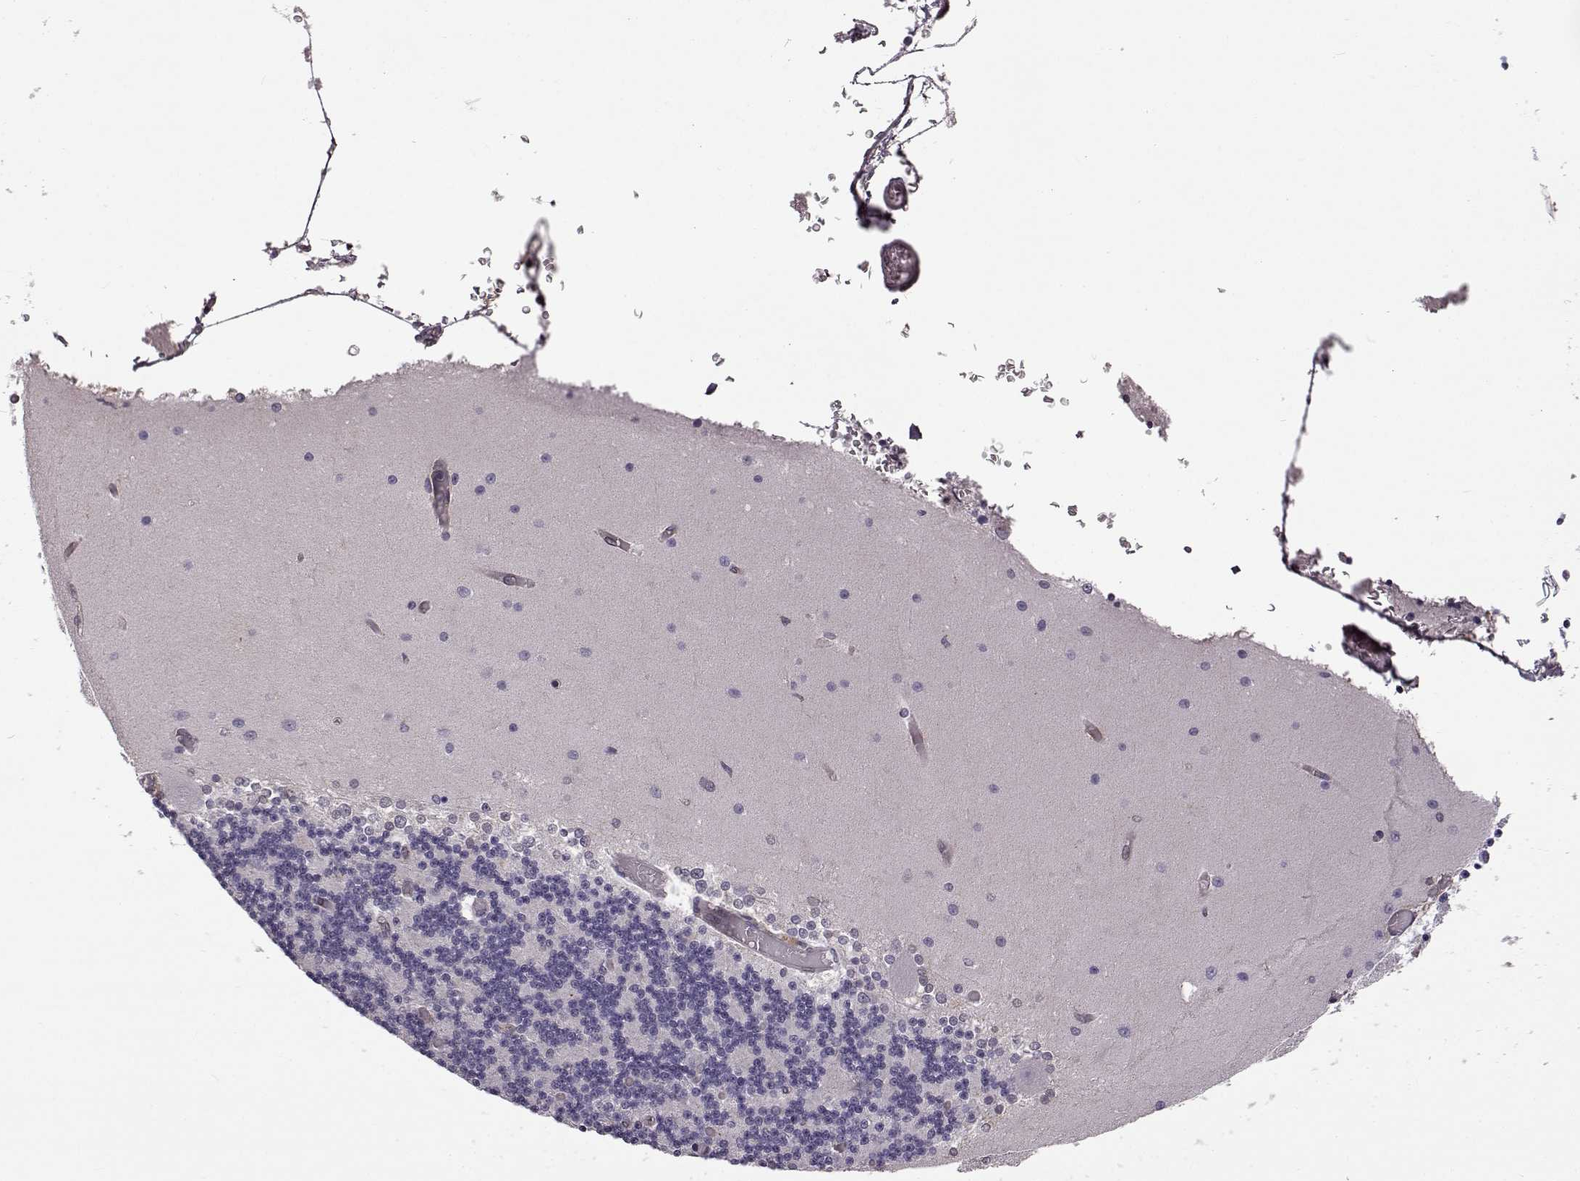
{"staining": {"intensity": "negative", "quantity": "none", "location": "none"}, "tissue": "cerebellum", "cell_type": "Cells in granular layer", "image_type": "normal", "snomed": [{"axis": "morphology", "description": "Normal tissue, NOS"}, {"axis": "topography", "description": "Cerebellum"}], "caption": "Immunohistochemistry image of benign cerebellum: cerebellum stained with DAB (3,3'-diaminobenzidine) reveals no significant protein expression in cells in granular layer.", "gene": "B3GNT6", "patient": {"sex": "female", "age": 28}}